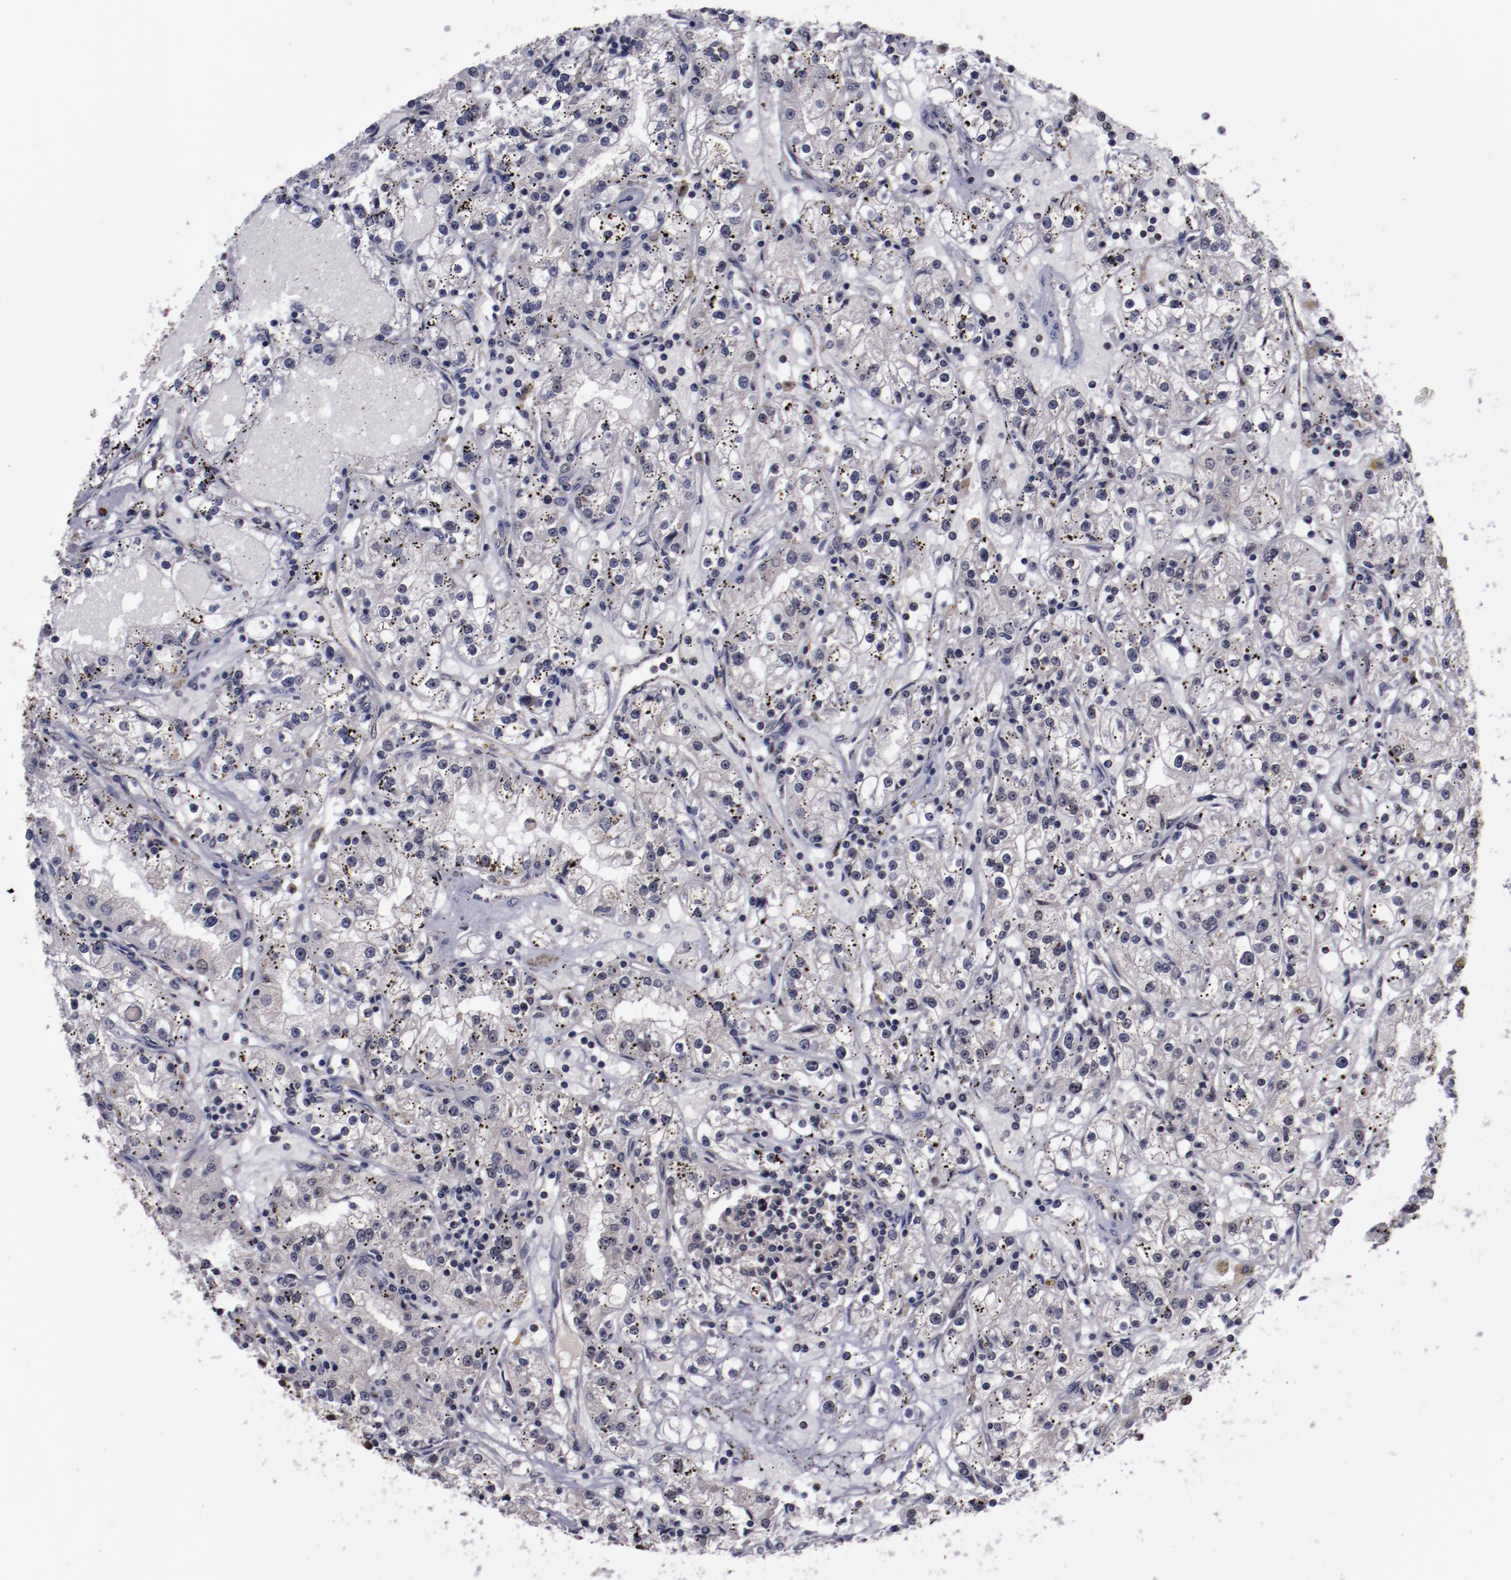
{"staining": {"intensity": "weak", "quantity": "<25%", "location": "nuclear"}, "tissue": "renal cancer", "cell_type": "Tumor cells", "image_type": "cancer", "snomed": [{"axis": "morphology", "description": "Adenocarcinoma, NOS"}, {"axis": "topography", "description": "Kidney"}], "caption": "A histopathology image of renal cancer (adenocarcinoma) stained for a protein reveals no brown staining in tumor cells. The staining was performed using DAB (3,3'-diaminobenzidine) to visualize the protein expression in brown, while the nuclei were stained in blue with hematoxylin (Magnification: 20x).", "gene": "ERH", "patient": {"sex": "male", "age": 56}}